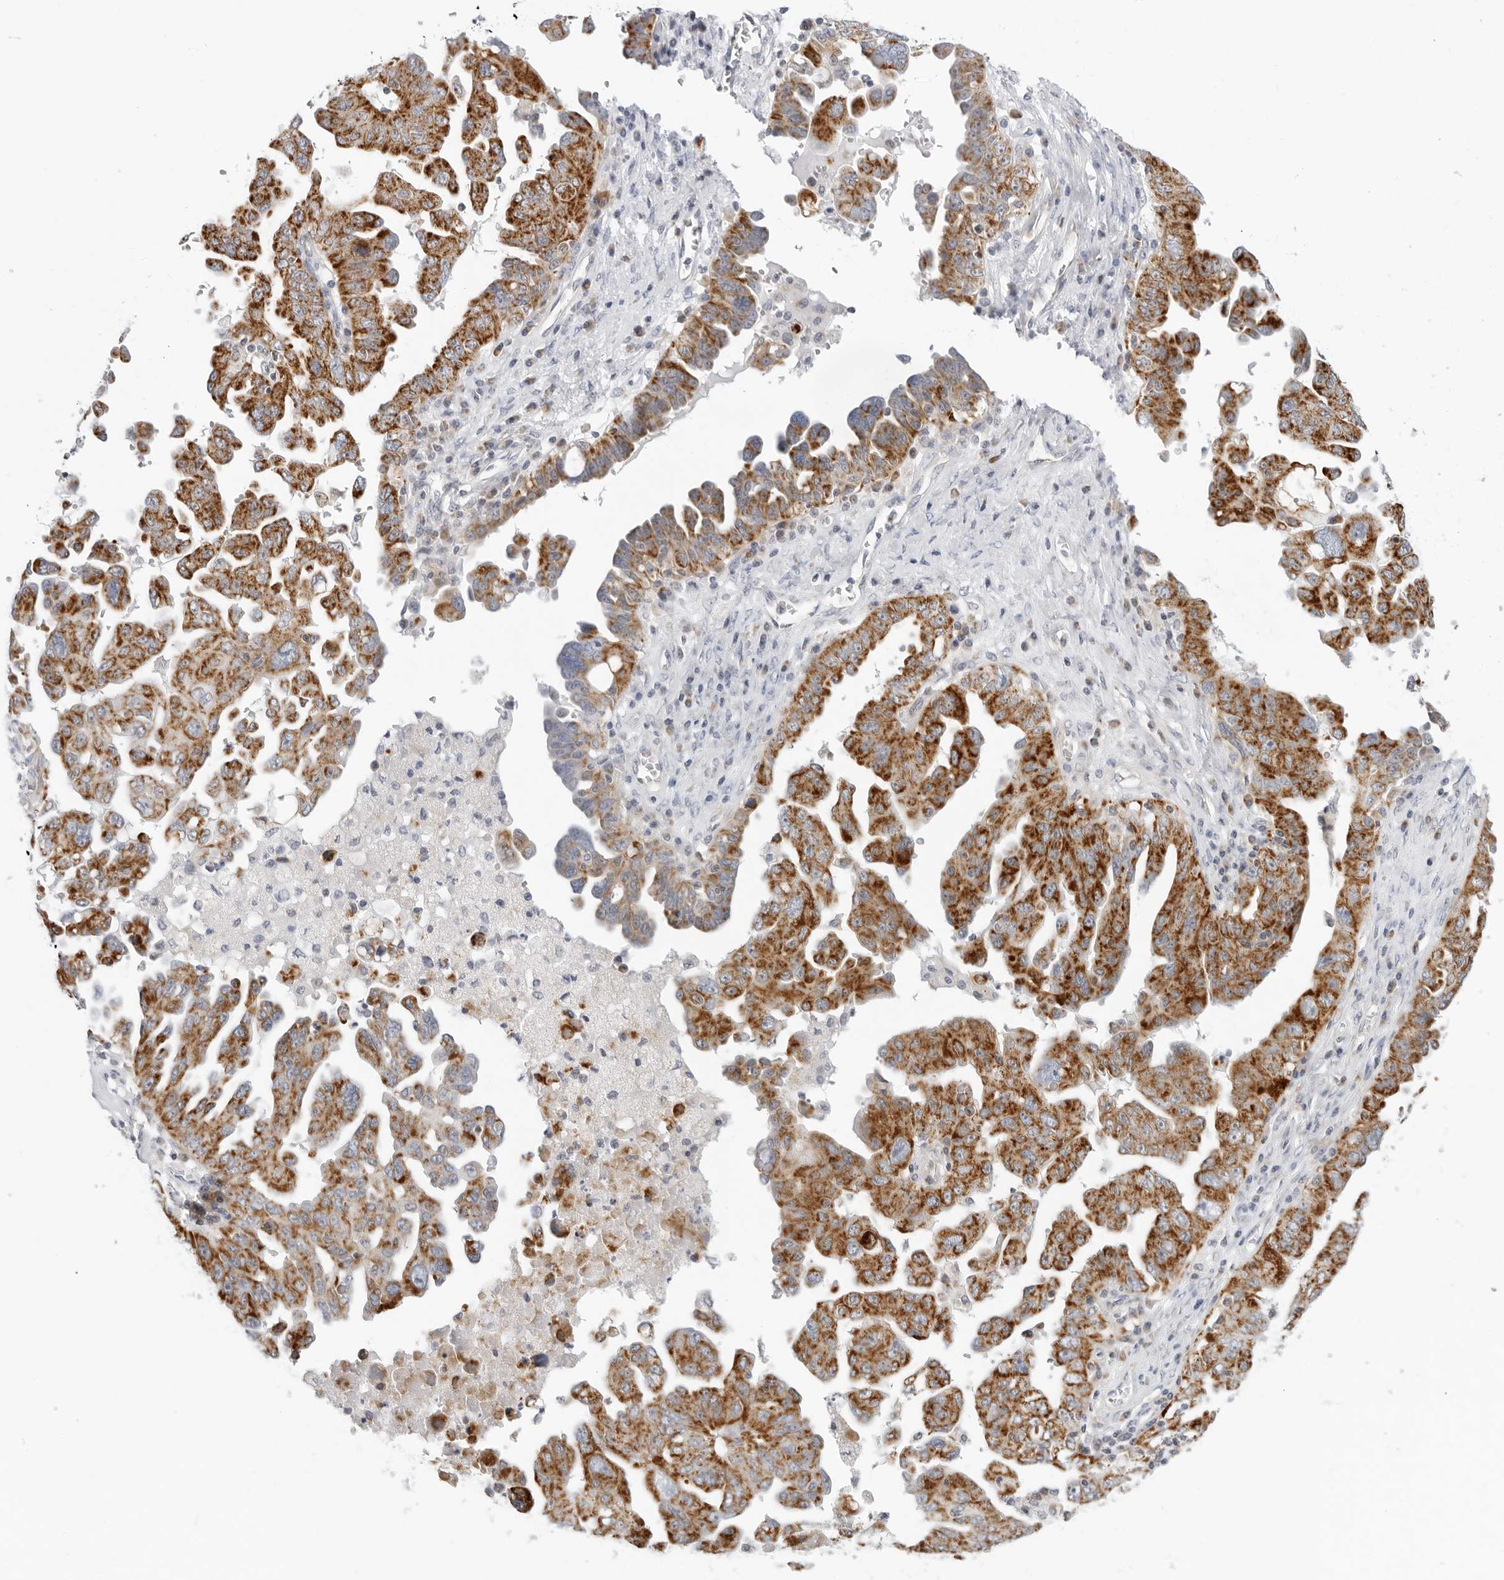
{"staining": {"intensity": "strong", "quantity": ">75%", "location": "cytoplasmic/membranous"}, "tissue": "ovarian cancer", "cell_type": "Tumor cells", "image_type": "cancer", "snomed": [{"axis": "morphology", "description": "Carcinoma, endometroid"}, {"axis": "topography", "description": "Ovary"}], "caption": "Strong cytoplasmic/membranous expression for a protein is appreciated in approximately >75% of tumor cells of endometroid carcinoma (ovarian) using IHC.", "gene": "CIART", "patient": {"sex": "female", "age": 62}}